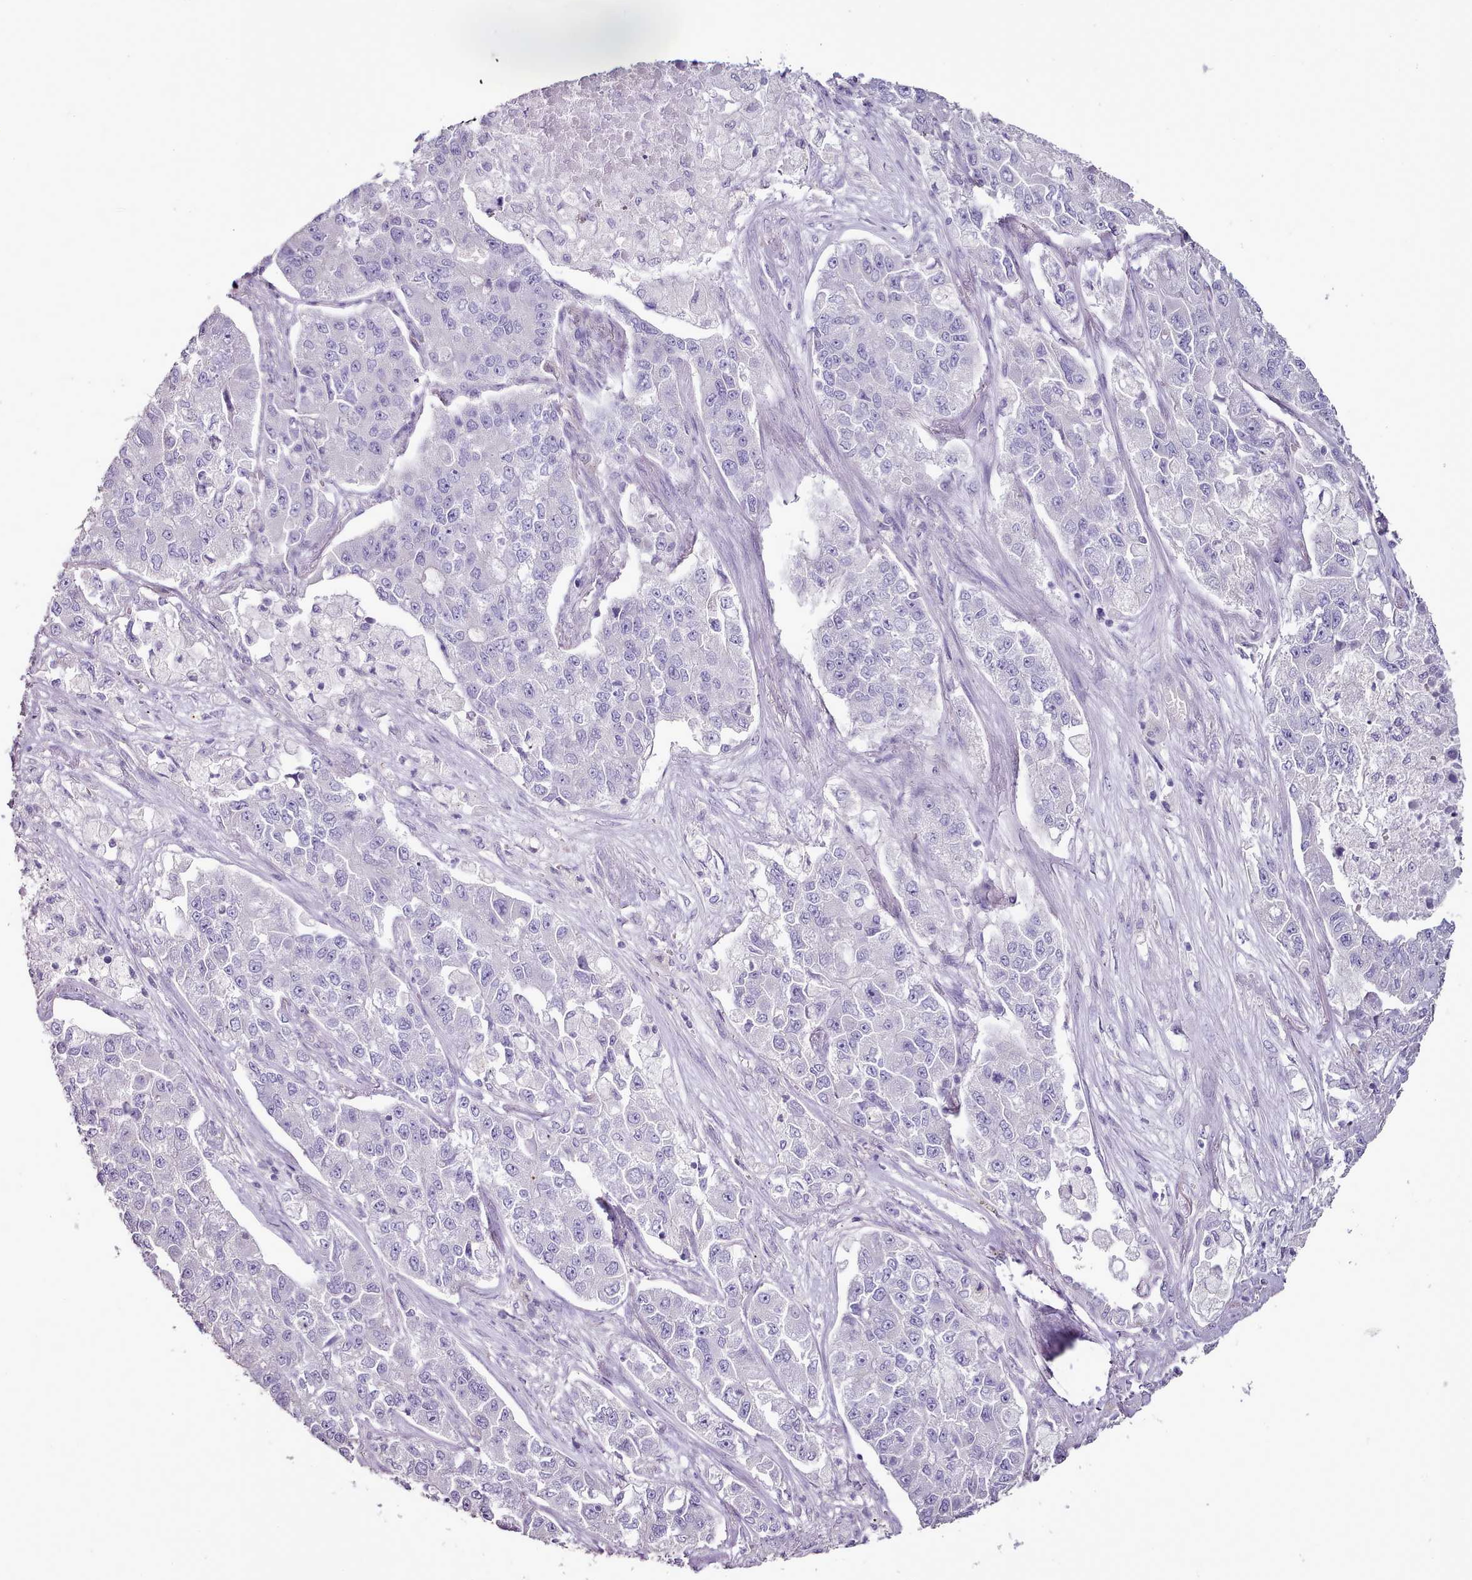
{"staining": {"intensity": "negative", "quantity": "none", "location": "none"}, "tissue": "lung cancer", "cell_type": "Tumor cells", "image_type": "cancer", "snomed": [{"axis": "morphology", "description": "Adenocarcinoma, NOS"}, {"axis": "topography", "description": "Lung"}], "caption": "Immunohistochemistry (IHC) histopathology image of lung cancer stained for a protein (brown), which demonstrates no expression in tumor cells.", "gene": "BLOC1S2", "patient": {"sex": "male", "age": 49}}